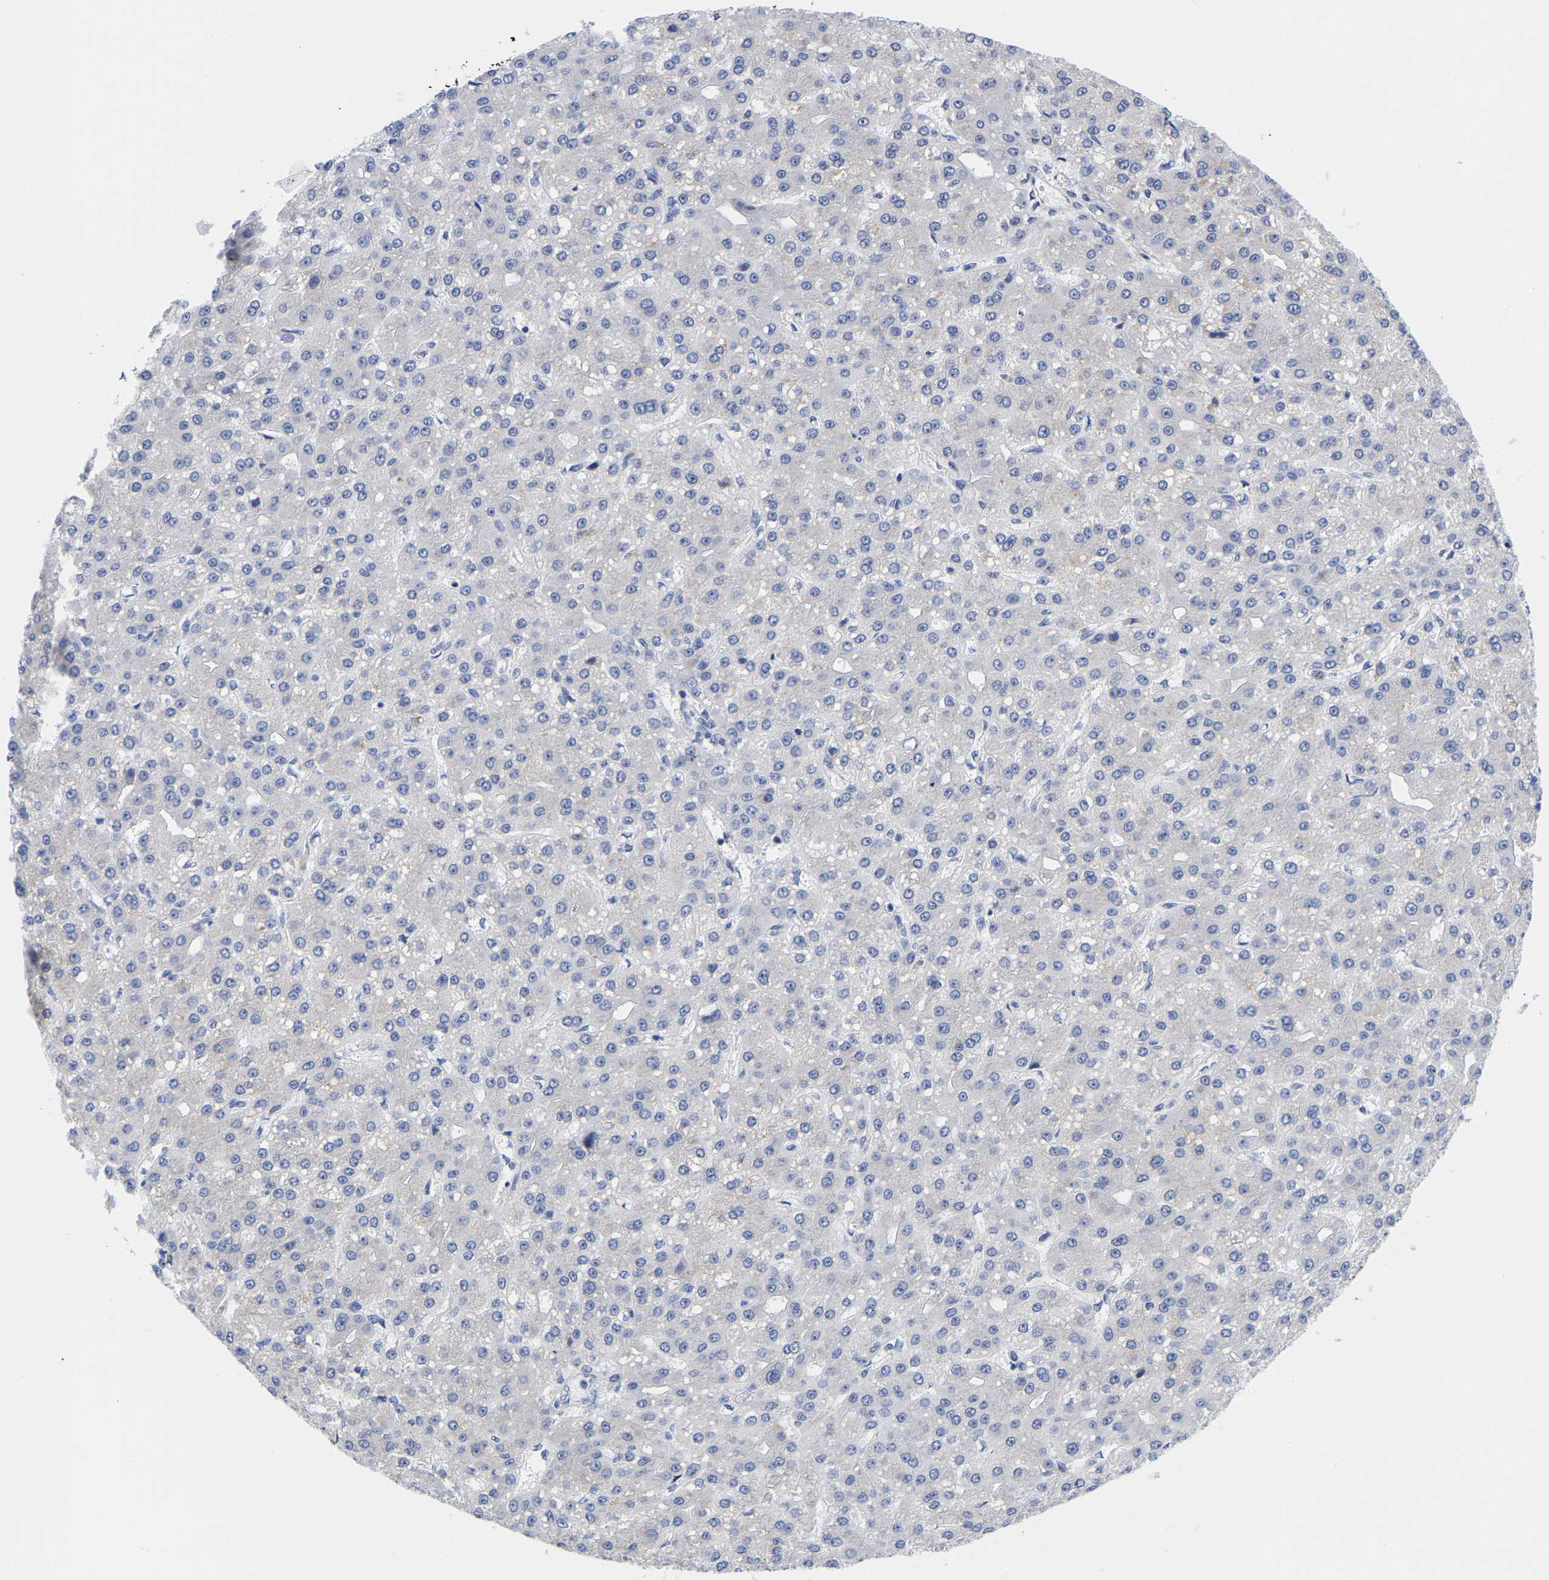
{"staining": {"intensity": "negative", "quantity": "none", "location": "none"}, "tissue": "liver cancer", "cell_type": "Tumor cells", "image_type": "cancer", "snomed": [{"axis": "morphology", "description": "Carcinoma, Hepatocellular, NOS"}, {"axis": "topography", "description": "Liver"}], "caption": "An image of liver cancer stained for a protein shows no brown staining in tumor cells.", "gene": "CFAP298", "patient": {"sex": "male", "age": 67}}